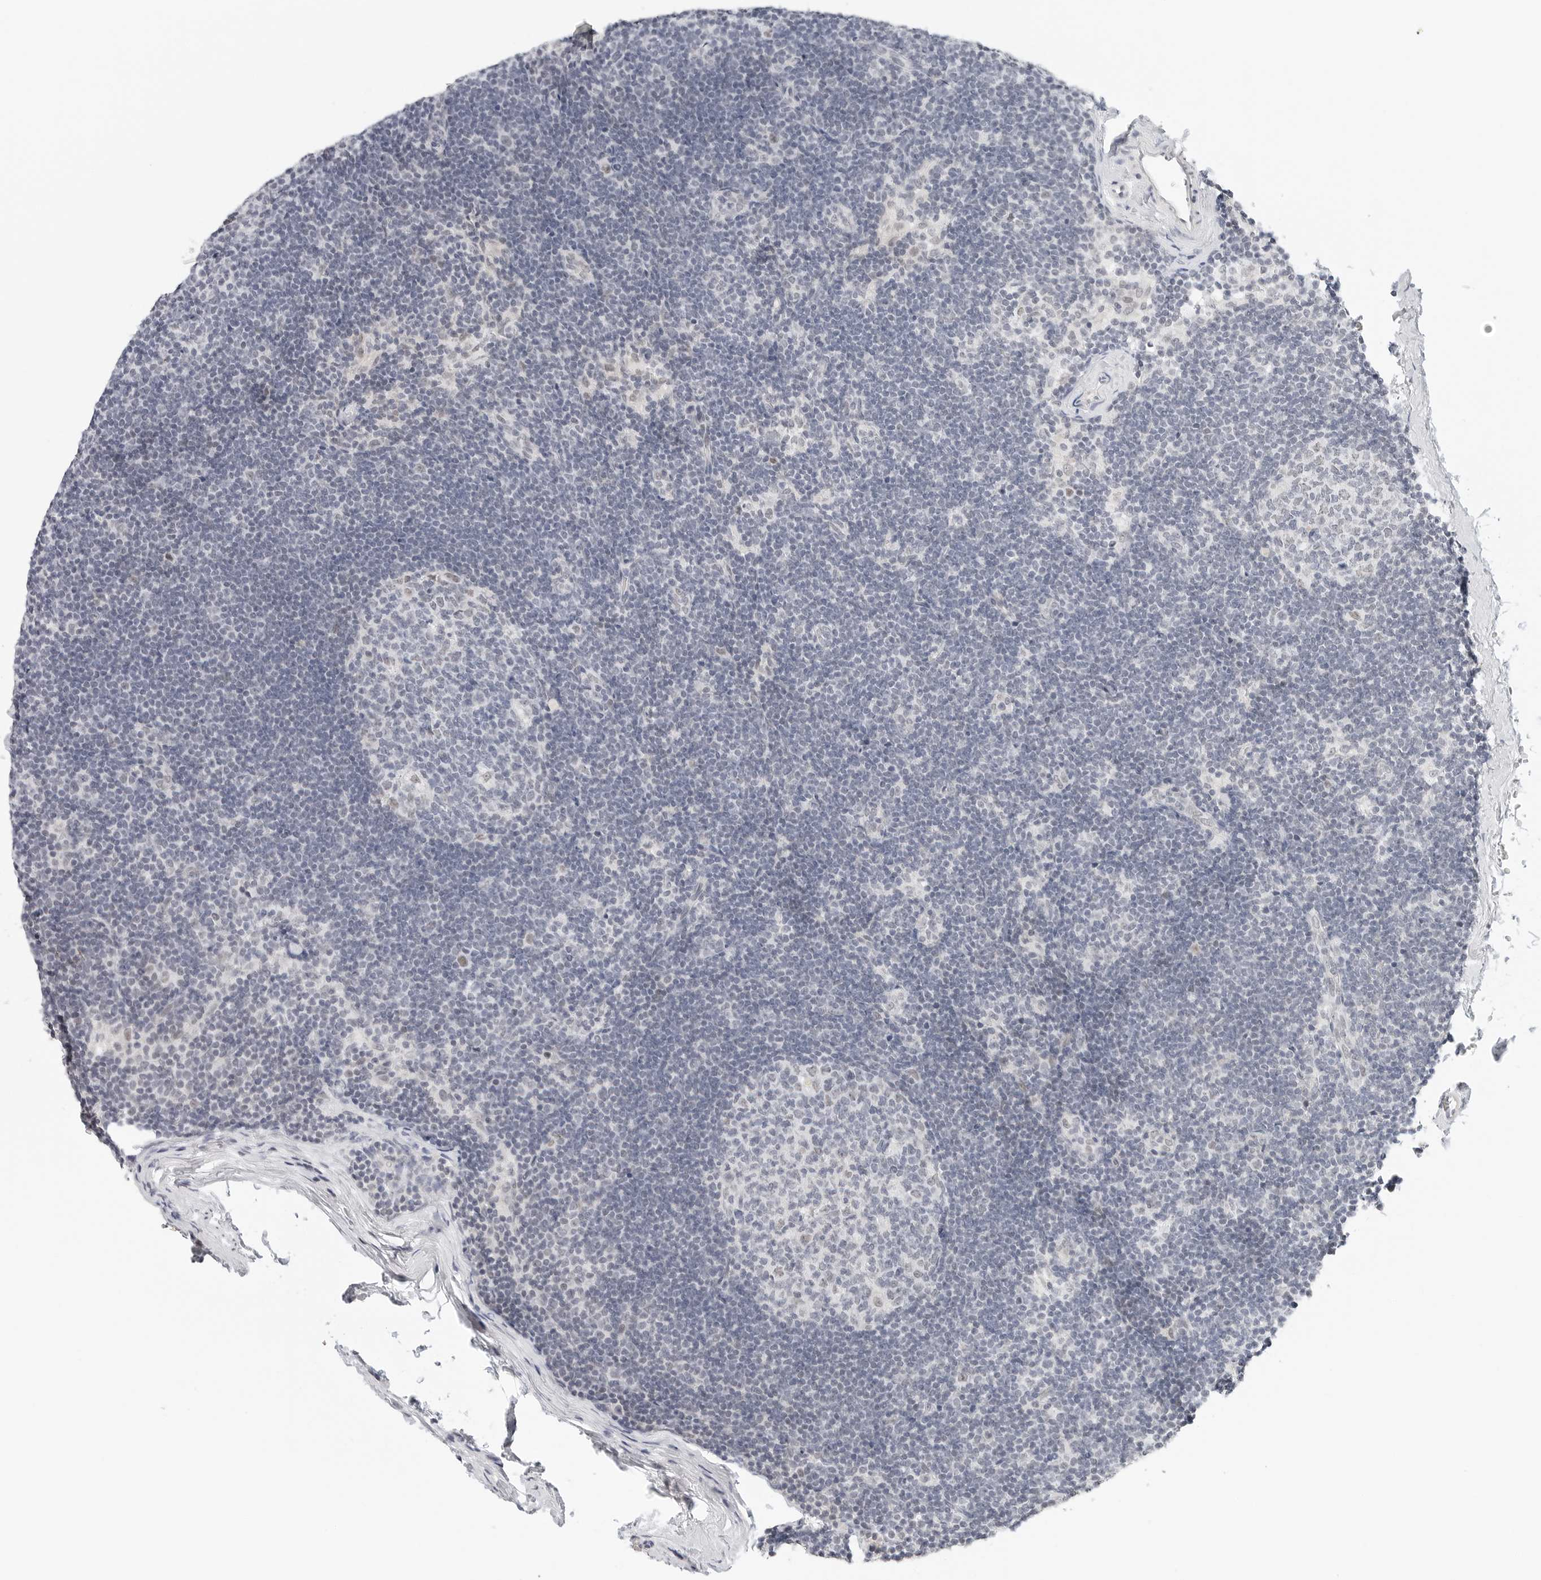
{"staining": {"intensity": "weak", "quantity": "<25%", "location": "nuclear"}, "tissue": "lymph node", "cell_type": "Germinal center cells", "image_type": "normal", "snomed": [{"axis": "morphology", "description": "Normal tissue, NOS"}, {"axis": "topography", "description": "Lymph node"}], "caption": "The image reveals no significant expression in germinal center cells of lymph node.", "gene": "TSEN2", "patient": {"sex": "female", "age": 22}}